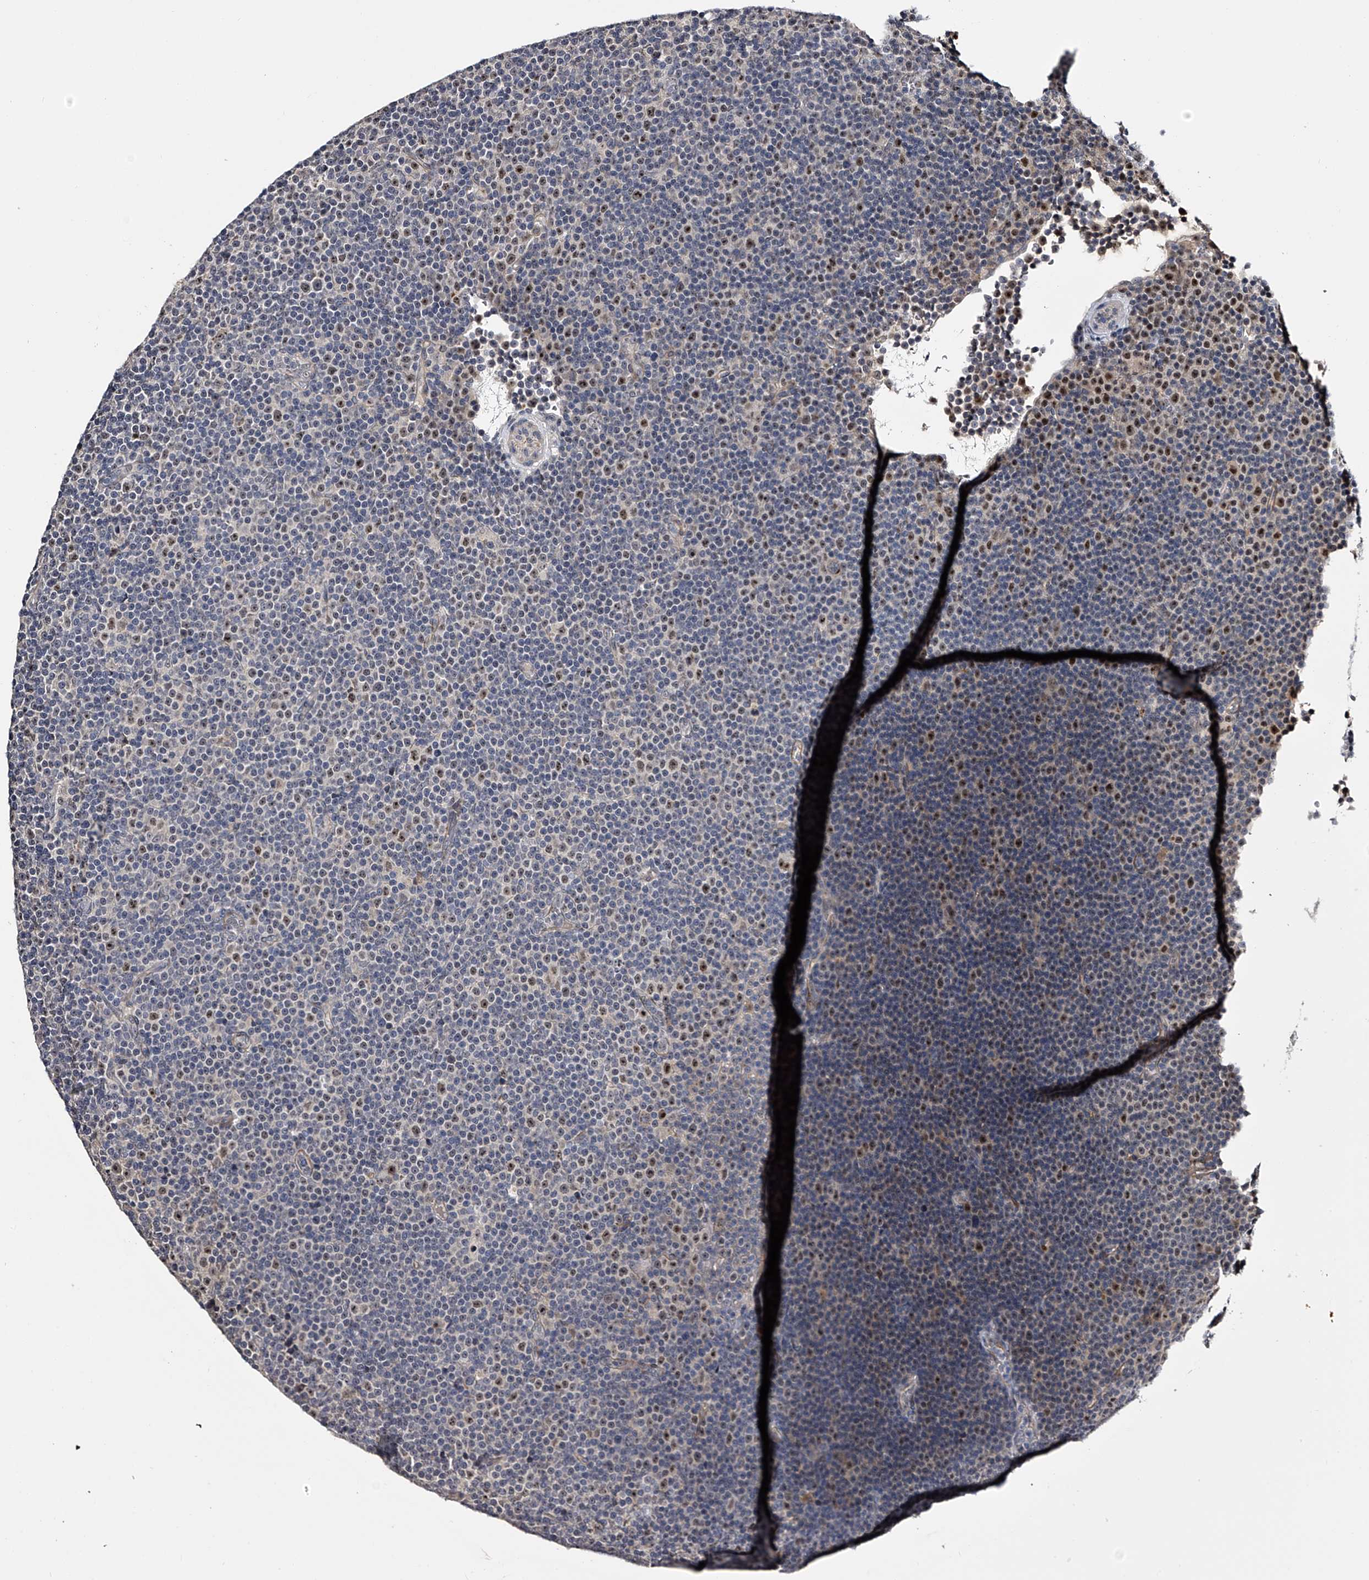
{"staining": {"intensity": "moderate", "quantity": "<25%", "location": "nuclear"}, "tissue": "lymphoma", "cell_type": "Tumor cells", "image_type": "cancer", "snomed": [{"axis": "morphology", "description": "Malignant lymphoma, non-Hodgkin's type, Low grade"}, {"axis": "topography", "description": "Lymph node"}], "caption": "Immunohistochemistry (IHC) image of neoplastic tissue: human lymphoma stained using IHC shows low levels of moderate protein expression localized specifically in the nuclear of tumor cells, appearing as a nuclear brown color.", "gene": "MDN1", "patient": {"sex": "female", "age": 67}}